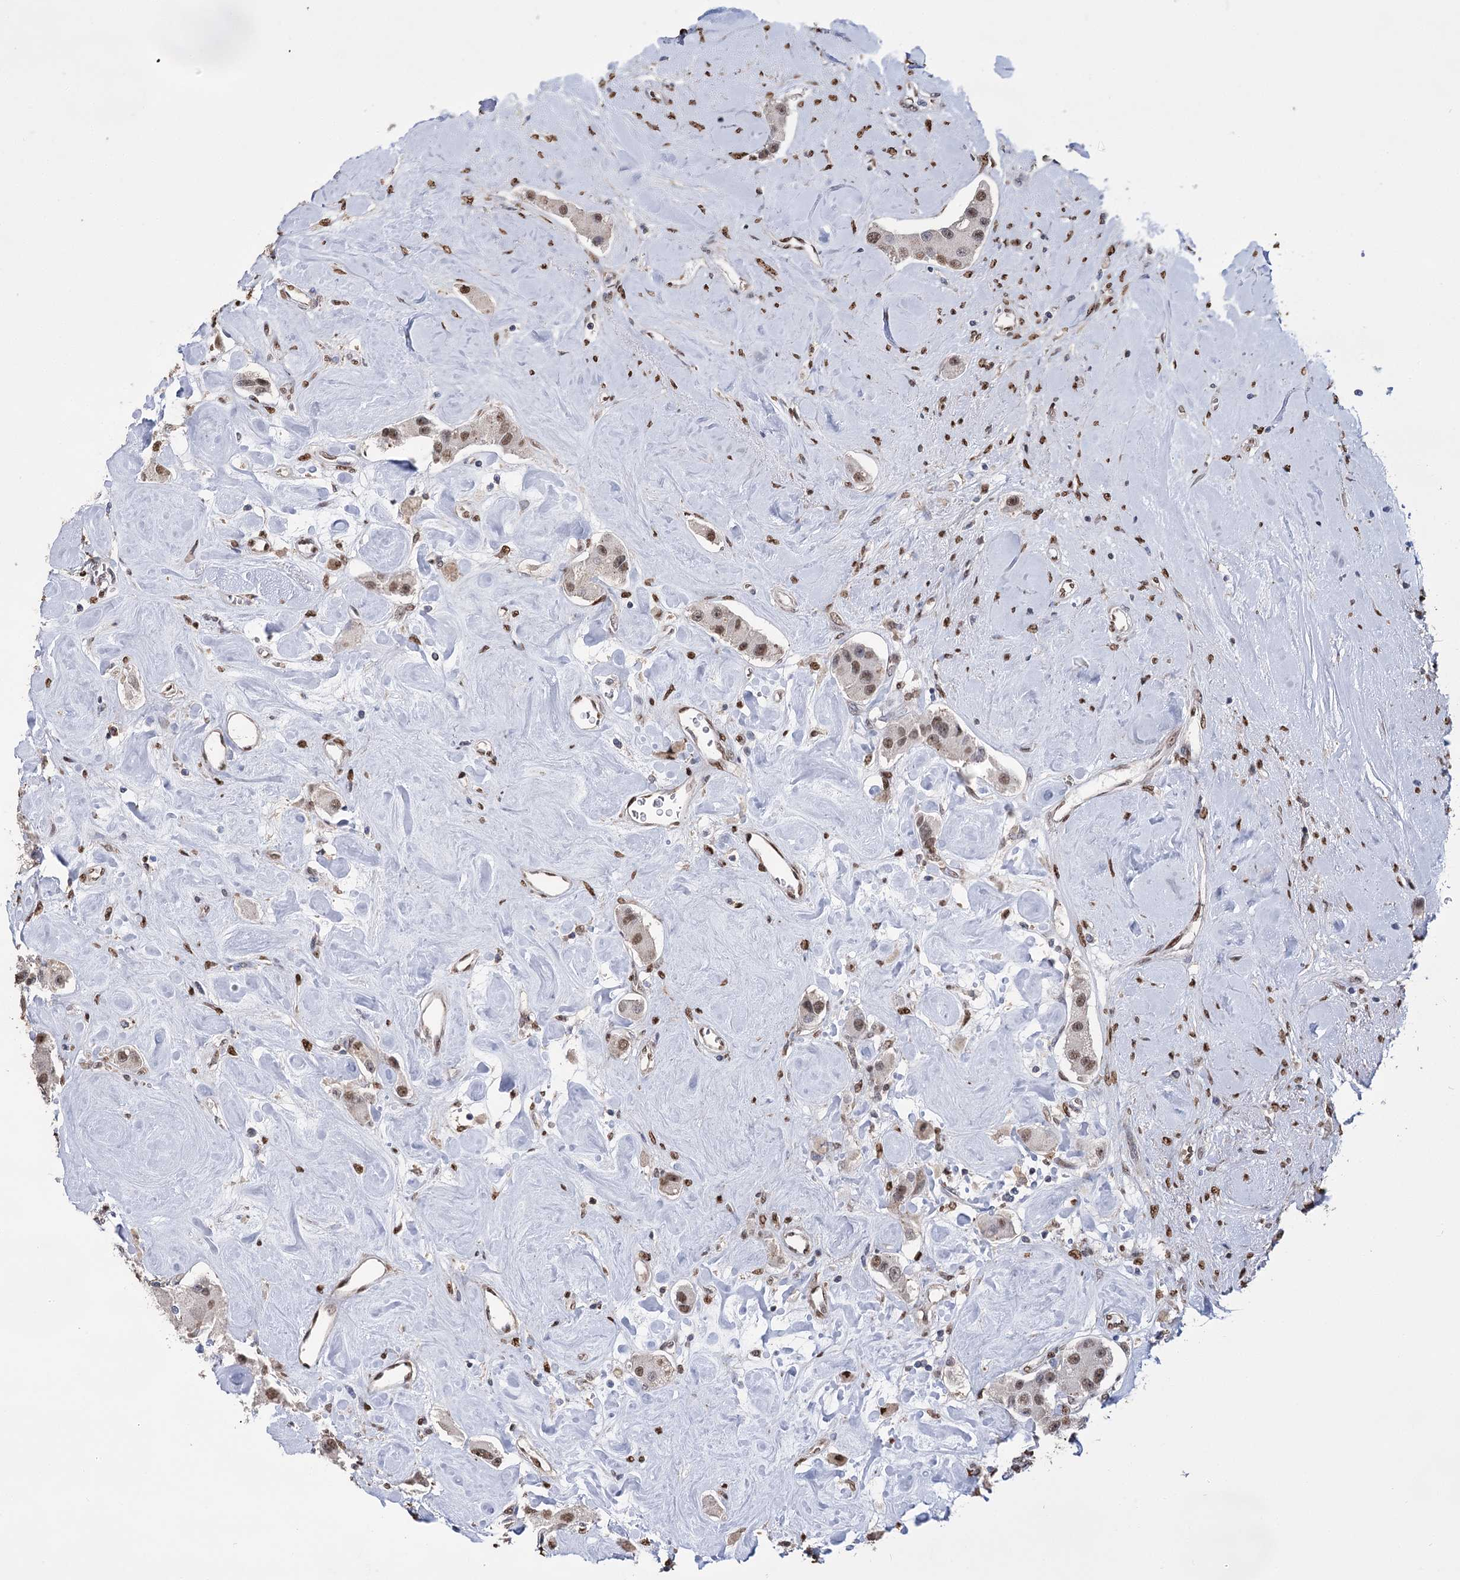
{"staining": {"intensity": "moderate", "quantity": ">75%", "location": "nuclear"}, "tissue": "carcinoid", "cell_type": "Tumor cells", "image_type": "cancer", "snomed": [{"axis": "morphology", "description": "Carcinoid, malignant, NOS"}, {"axis": "topography", "description": "Pancreas"}], "caption": "IHC photomicrograph of carcinoid stained for a protein (brown), which shows medium levels of moderate nuclear positivity in about >75% of tumor cells.", "gene": "NFU1", "patient": {"sex": "male", "age": 41}}